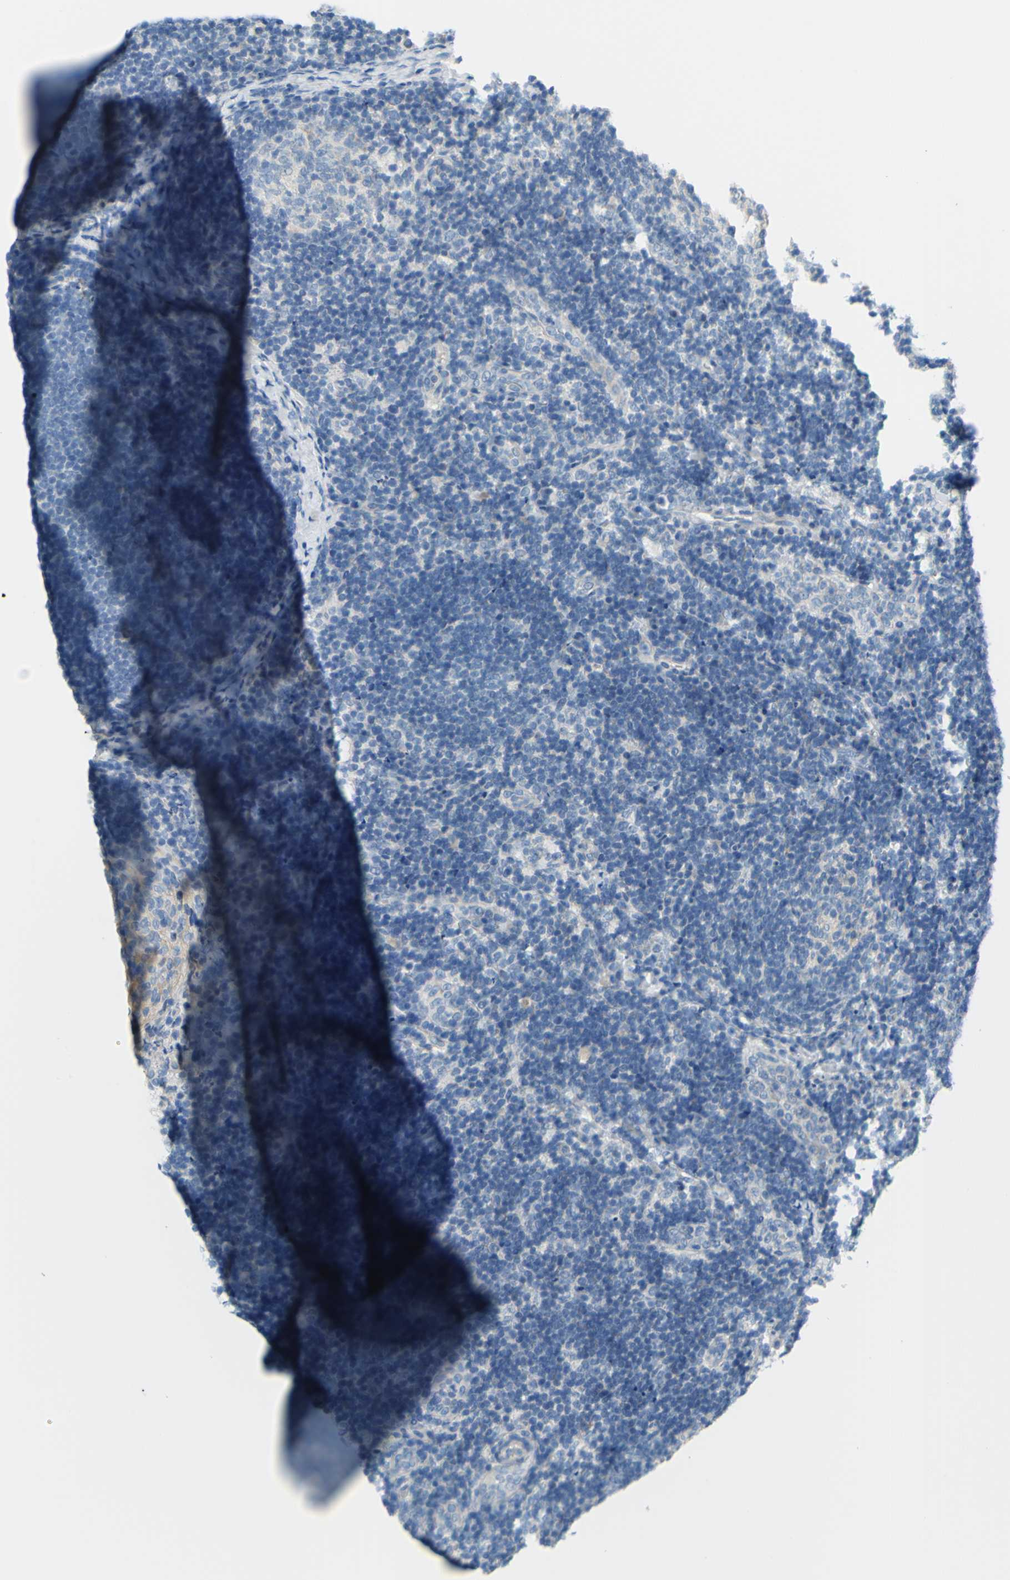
{"staining": {"intensity": "negative", "quantity": "none", "location": "none"}, "tissue": "lymph node", "cell_type": "Germinal center cells", "image_type": "normal", "snomed": [{"axis": "morphology", "description": "Normal tissue, NOS"}, {"axis": "topography", "description": "Lymph node"}], "caption": "DAB immunohistochemical staining of unremarkable human lymph node displays no significant staining in germinal center cells. The staining is performed using DAB brown chromogen with nuclei counter-stained in using hematoxylin.", "gene": "SLC1A2", "patient": {"sex": "female", "age": 14}}